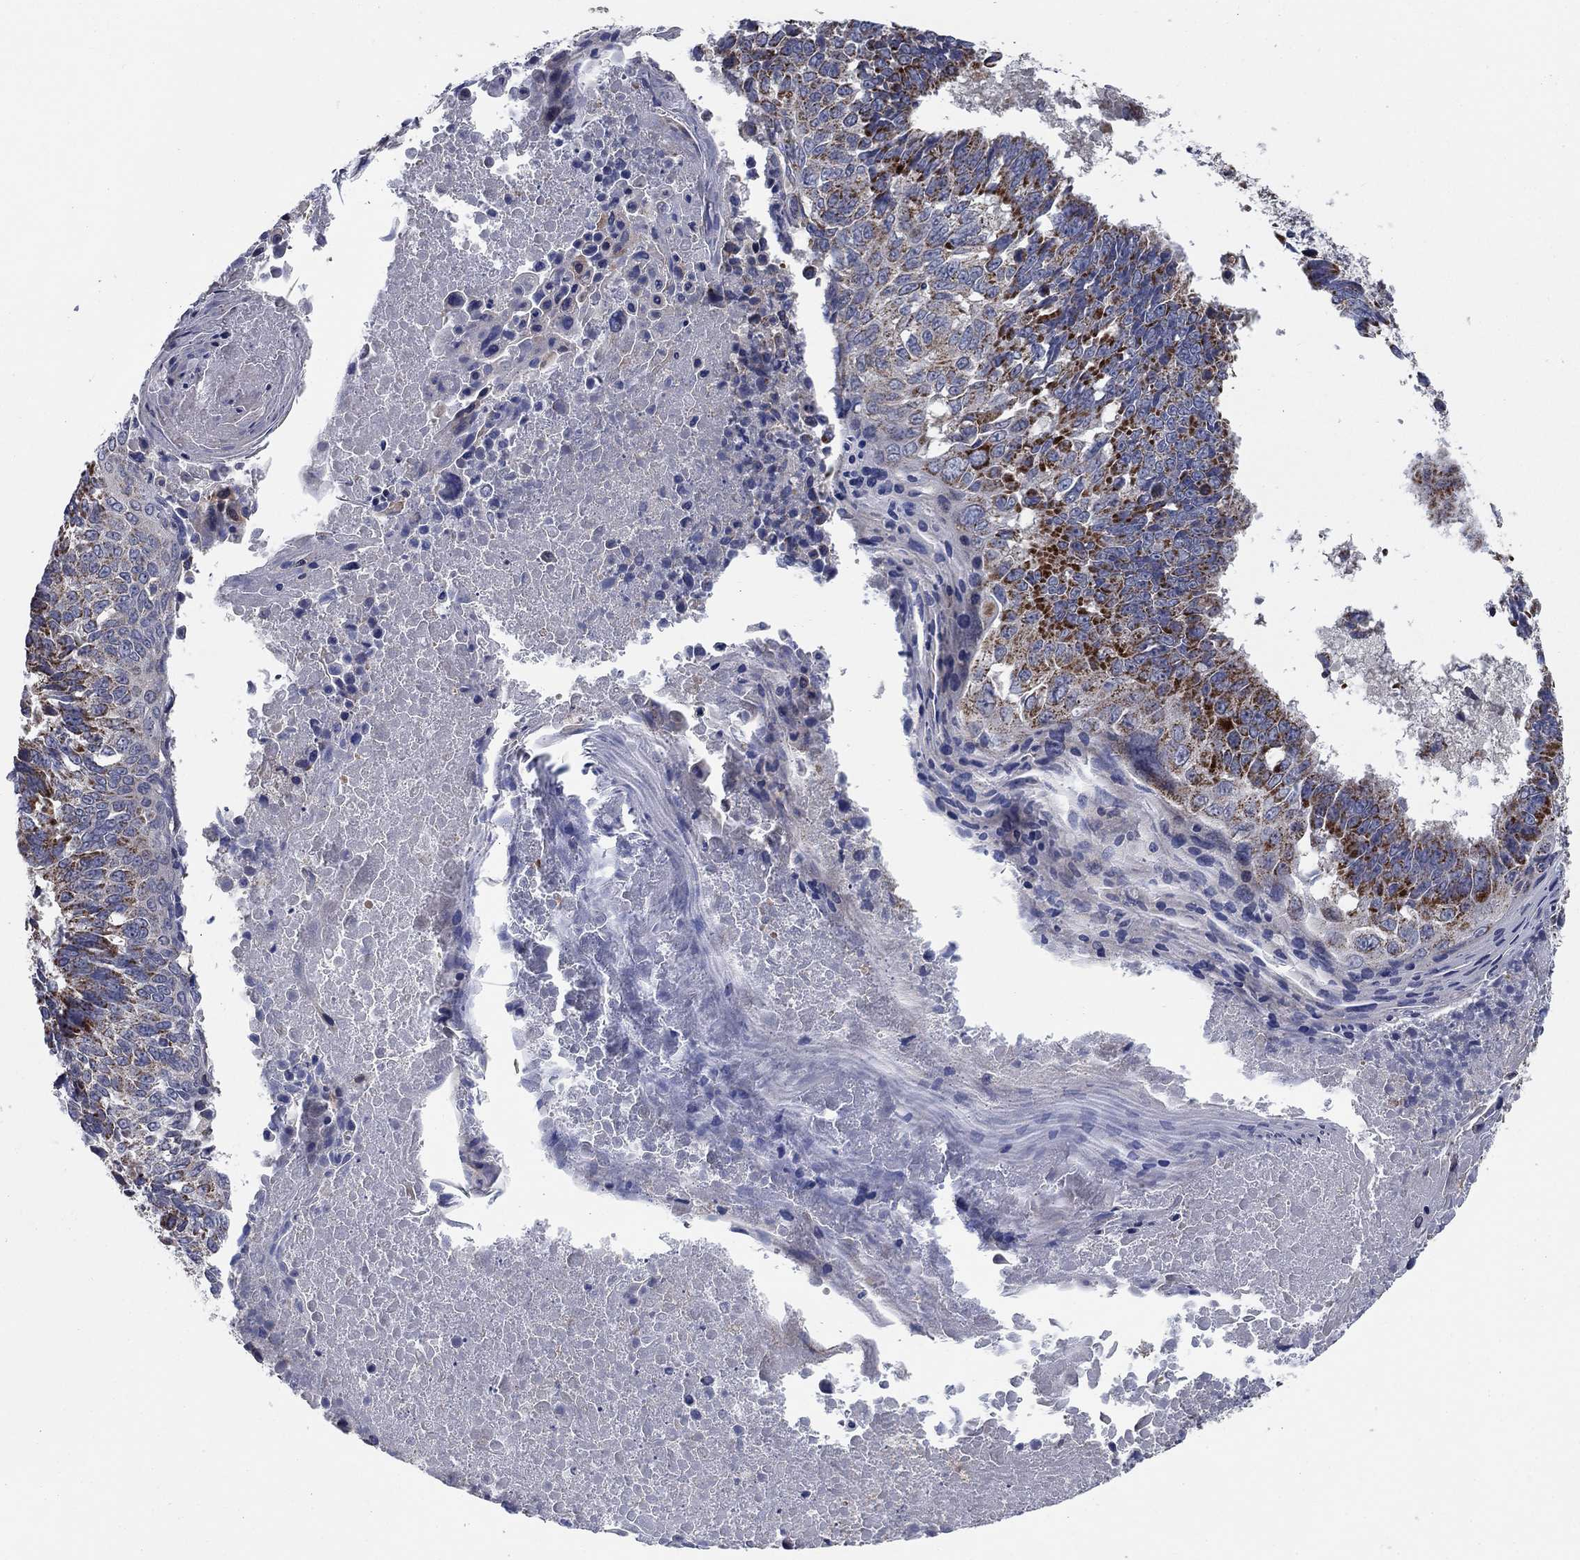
{"staining": {"intensity": "strong", "quantity": "<25%", "location": "cytoplasmic/membranous"}, "tissue": "lung cancer", "cell_type": "Tumor cells", "image_type": "cancer", "snomed": [{"axis": "morphology", "description": "Squamous cell carcinoma, NOS"}, {"axis": "topography", "description": "Lung"}], "caption": "Brown immunohistochemical staining in human lung cancer shows strong cytoplasmic/membranous staining in about <25% of tumor cells.", "gene": "NME7", "patient": {"sex": "male", "age": 73}}